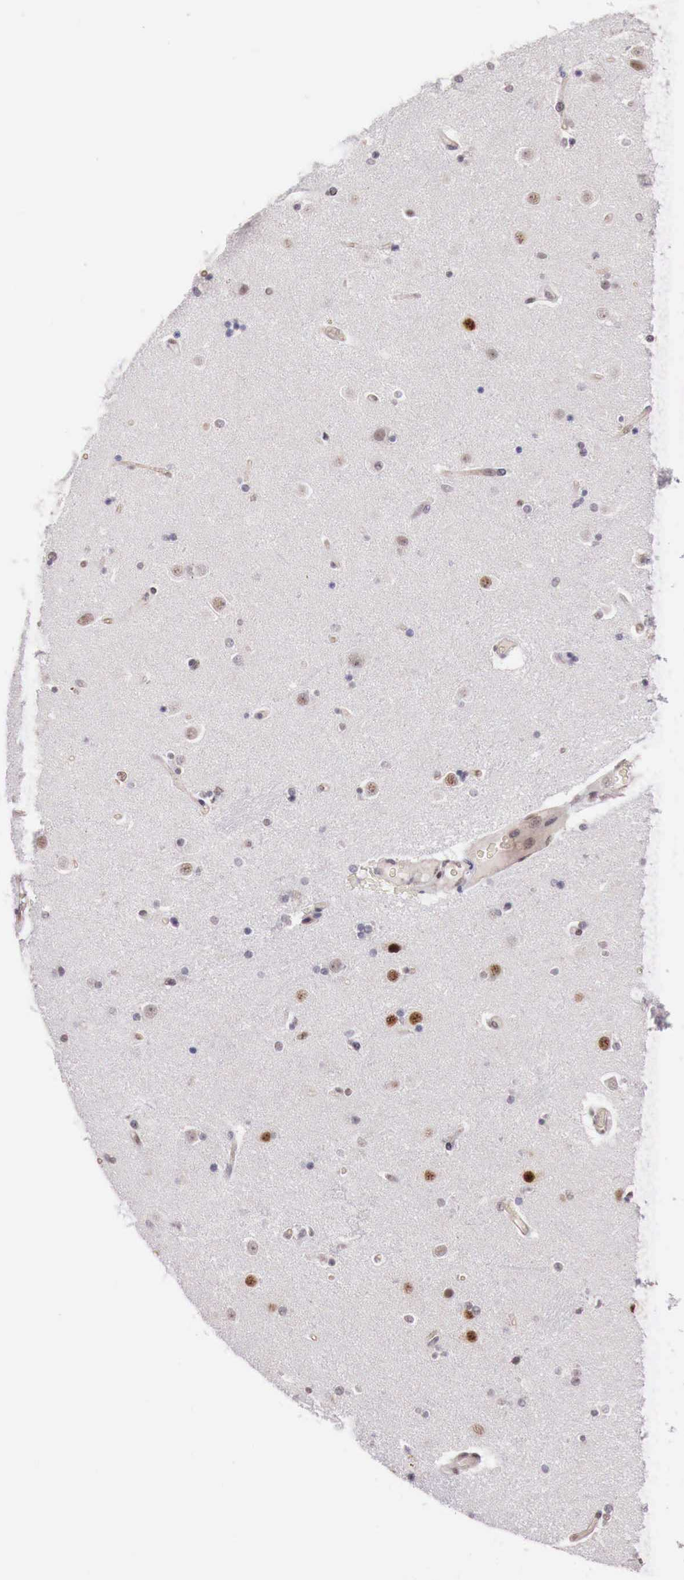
{"staining": {"intensity": "weak", "quantity": "<25%", "location": "nuclear"}, "tissue": "caudate", "cell_type": "Glial cells", "image_type": "normal", "snomed": [{"axis": "morphology", "description": "Normal tissue, NOS"}, {"axis": "topography", "description": "Lateral ventricle wall"}], "caption": "A histopathology image of caudate stained for a protein exhibits no brown staining in glial cells. Brightfield microscopy of immunohistochemistry stained with DAB (3,3'-diaminobenzidine) (brown) and hematoxylin (blue), captured at high magnification.", "gene": "FOXP2", "patient": {"sex": "female", "age": 54}}